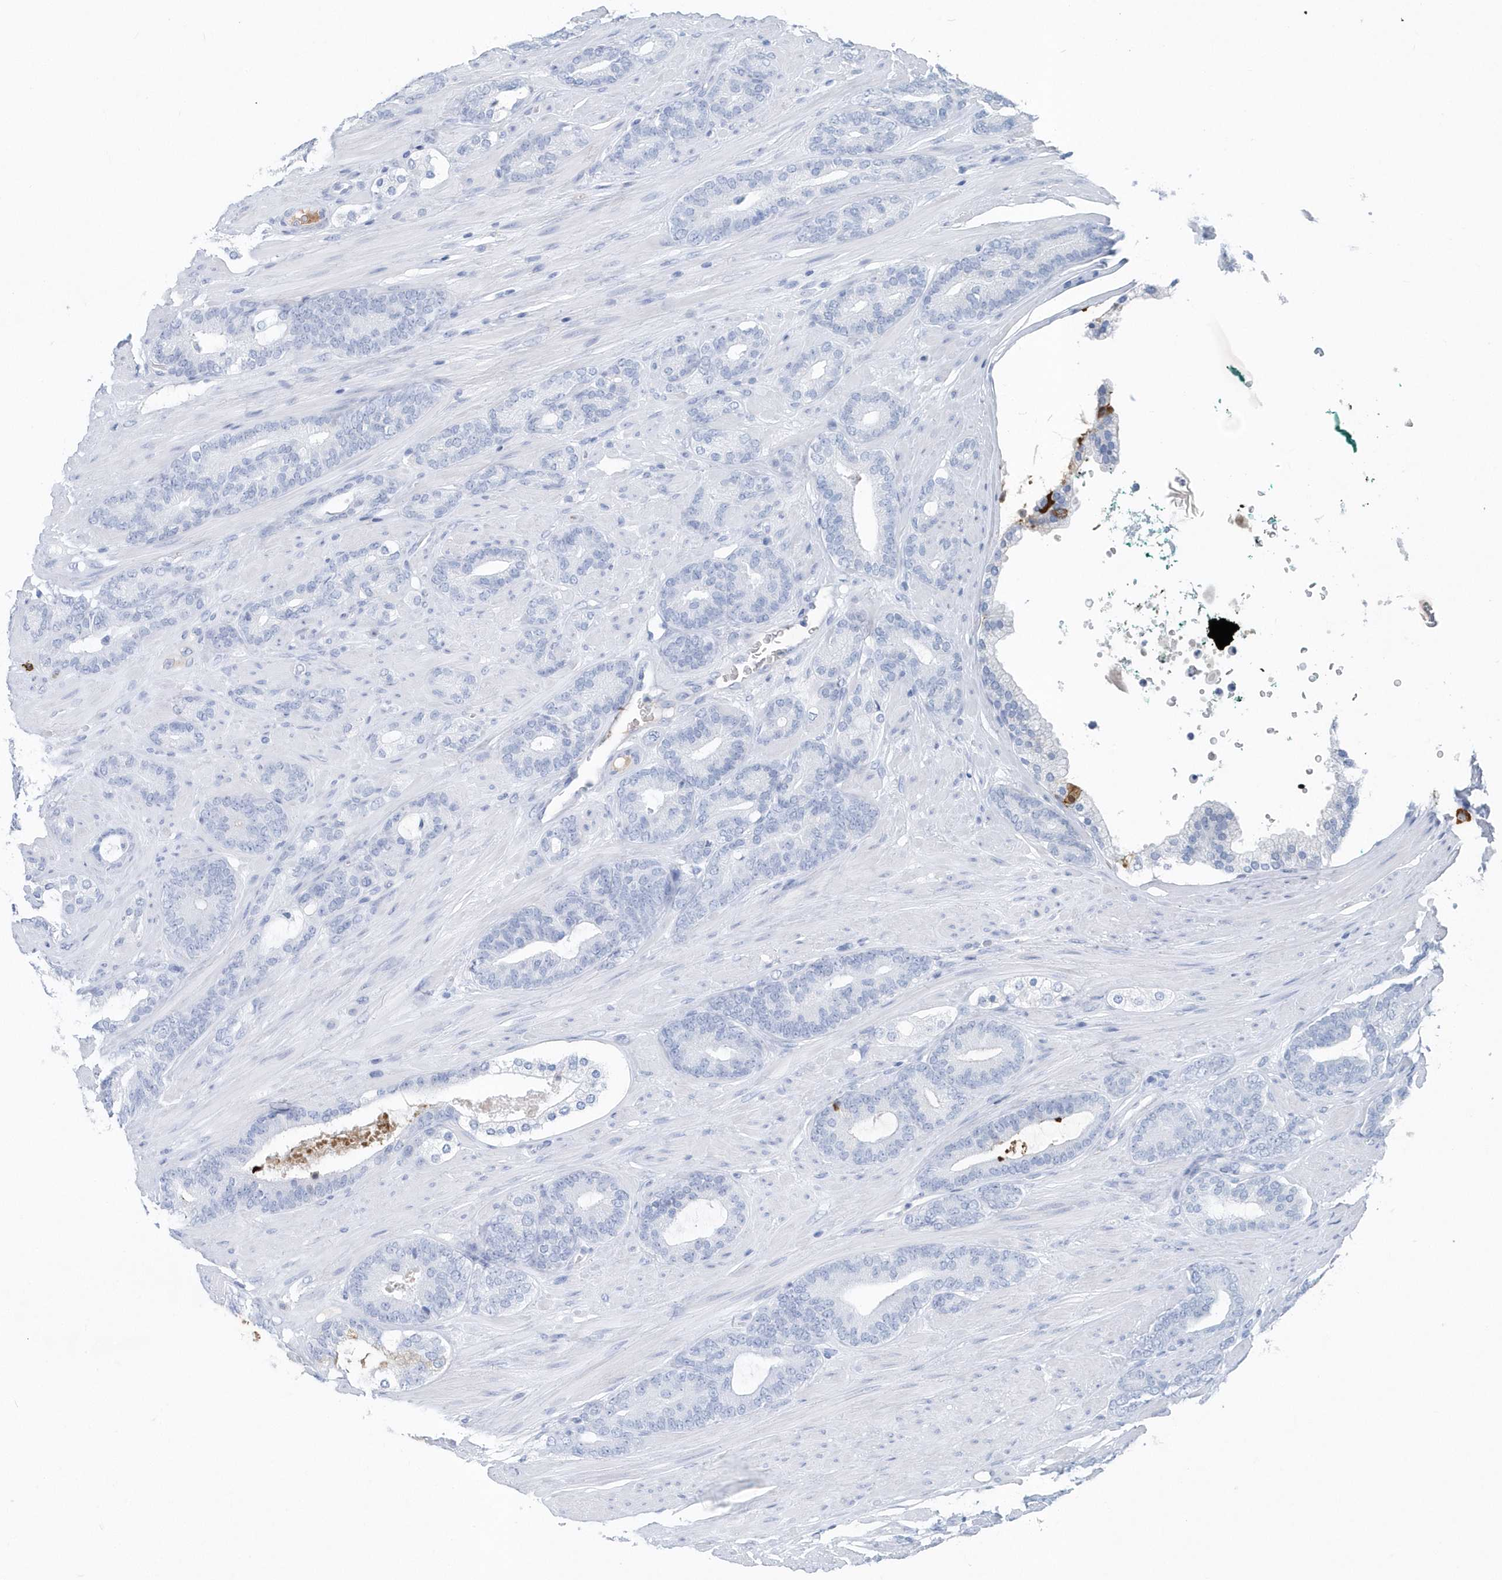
{"staining": {"intensity": "negative", "quantity": "none", "location": "none"}, "tissue": "prostate cancer", "cell_type": "Tumor cells", "image_type": "cancer", "snomed": [{"axis": "morphology", "description": "Adenocarcinoma, Low grade"}, {"axis": "topography", "description": "Prostate"}], "caption": "Tumor cells show no significant positivity in prostate low-grade adenocarcinoma.", "gene": "JCHAIN", "patient": {"sex": "male", "age": 63}}